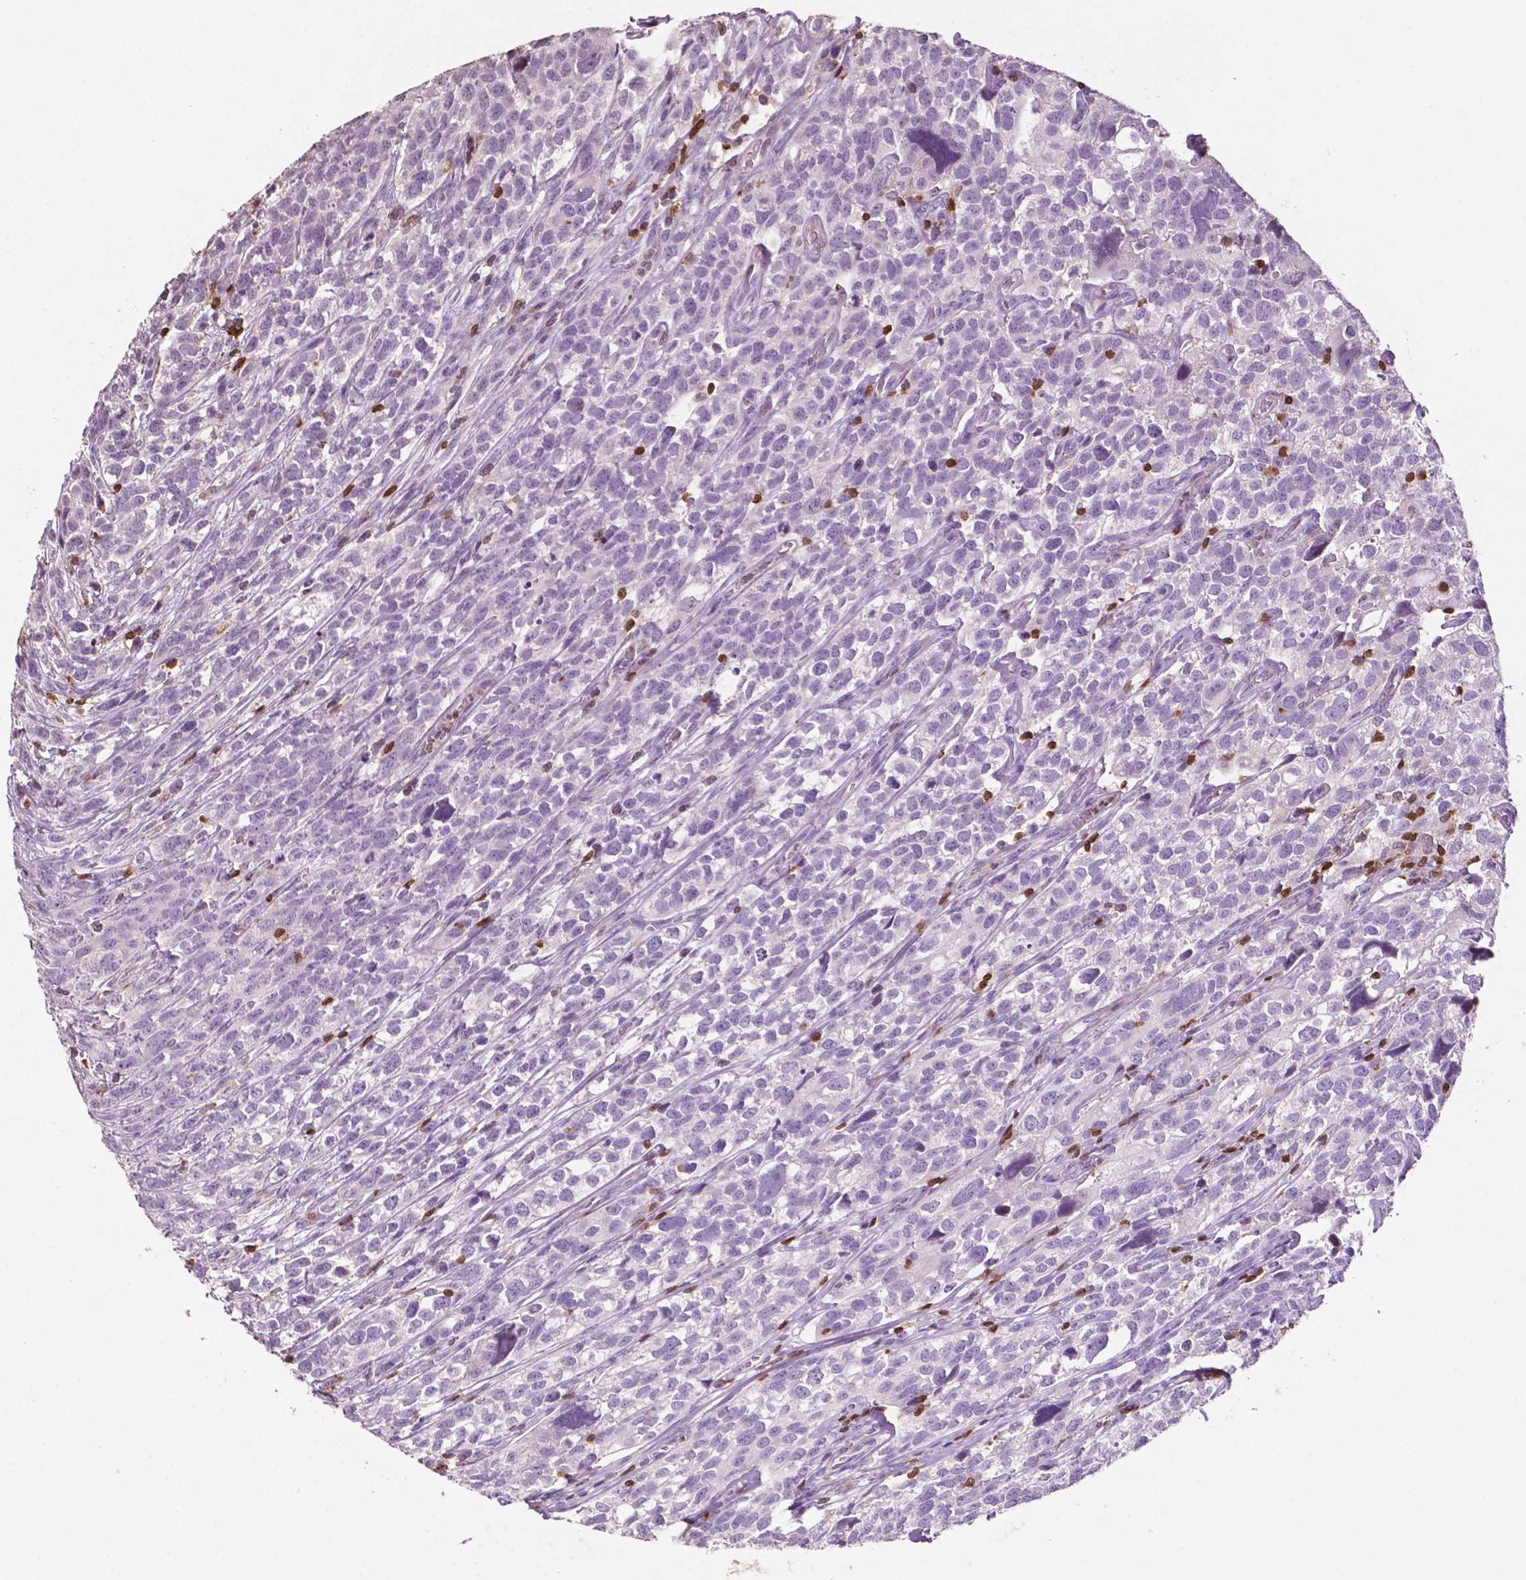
{"staining": {"intensity": "negative", "quantity": "none", "location": "none"}, "tissue": "urothelial cancer", "cell_type": "Tumor cells", "image_type": "cancer", "snomed": [{"axis": "morphology", "description": "Urothelial carcinoma, High grade"}, {"axis": "topography", "description": "Urinary bladder"}], "caption": "IHC image of neoplastic tissue: urothelial cancer stained with DAB (3,3'-diaminobenzidine) displays no significant protein staining in tumor cells.", "gene": "TBC1D10C", "patient": {"sex": "female", "age": 58}}